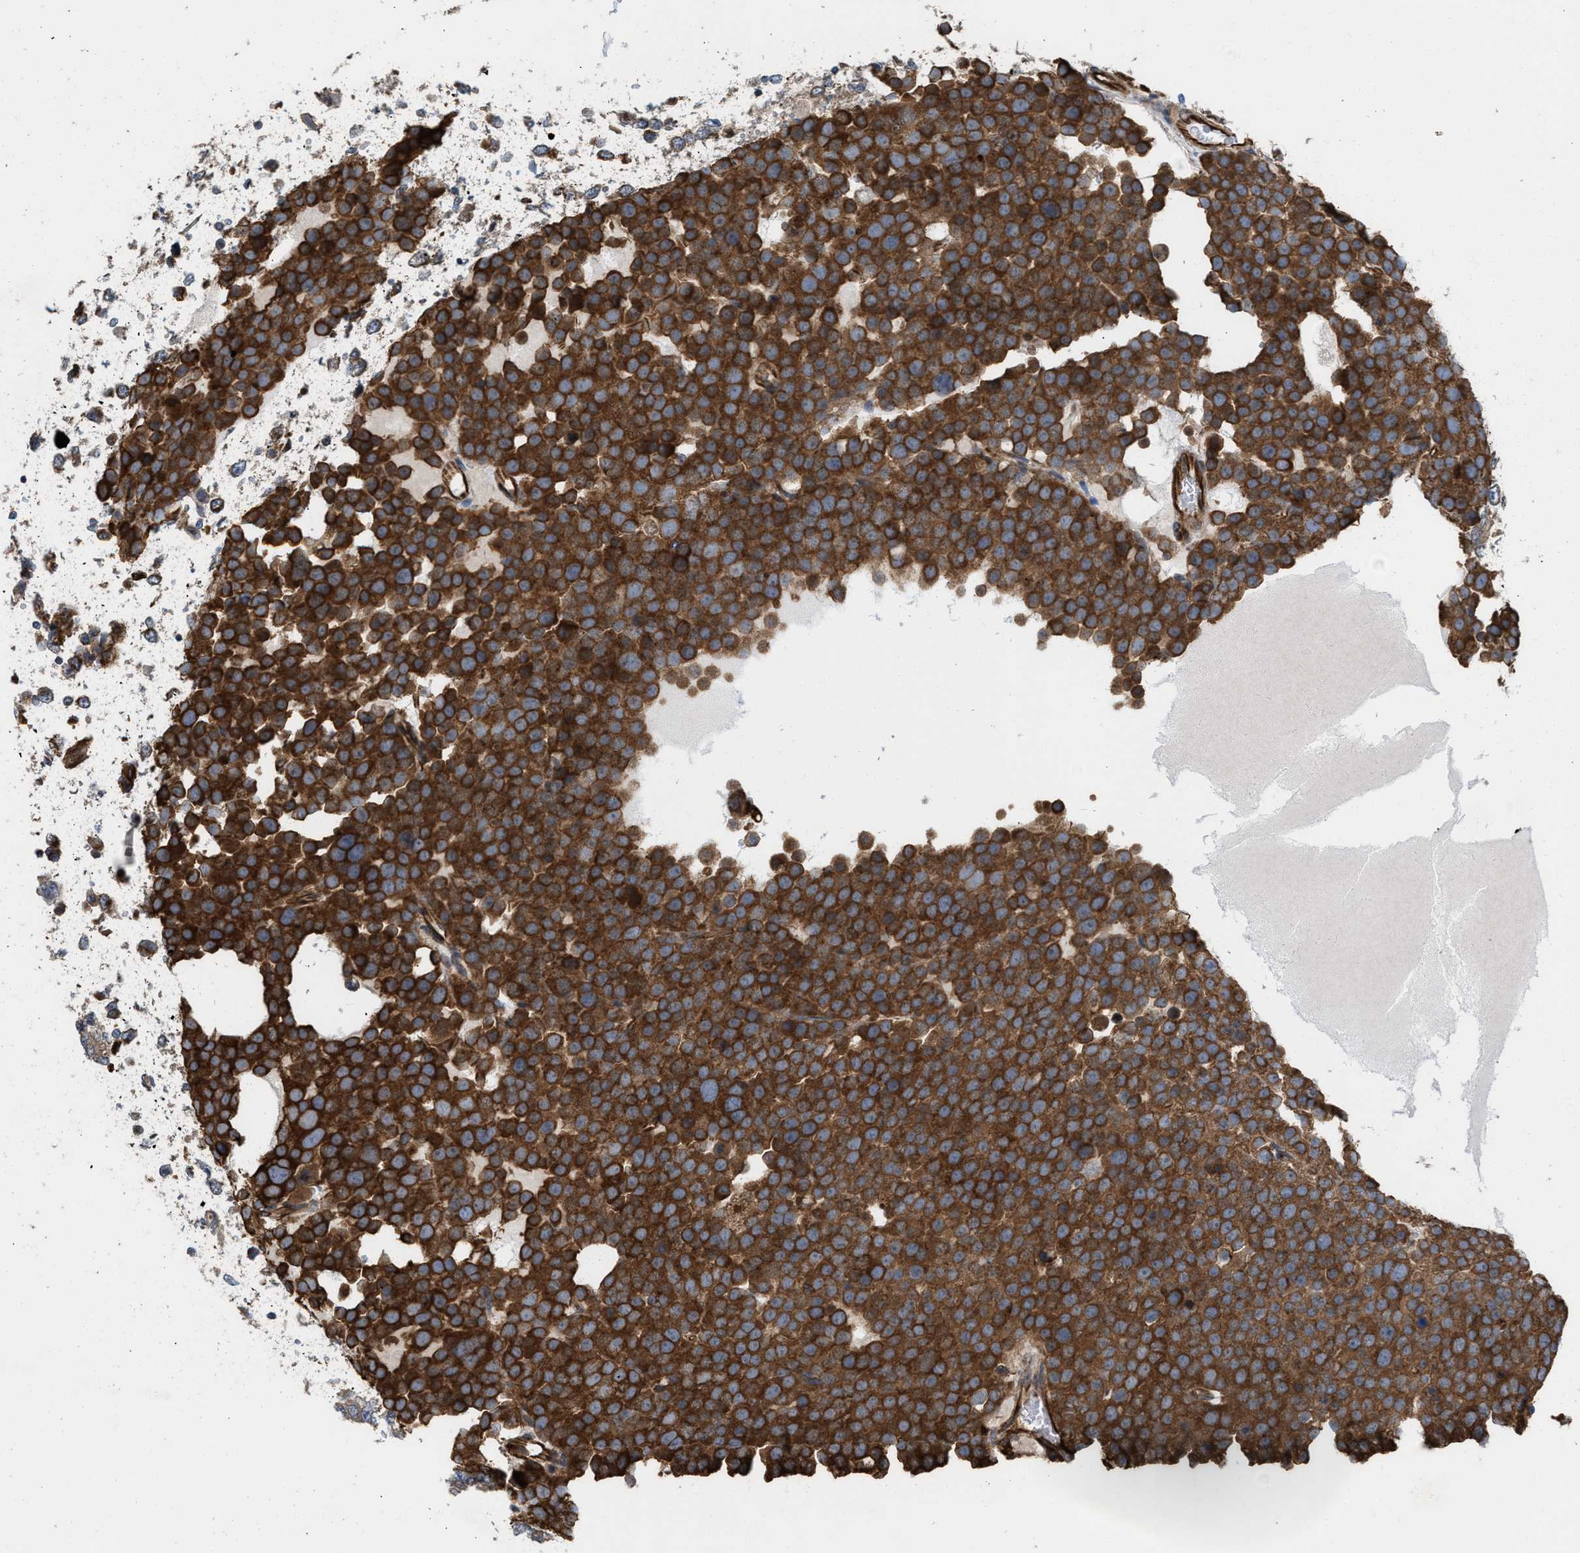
{"staining": {"intensity": "strong", "quantity": ">75%", "location": "cytoplasmic/membranous"}, "tissue": "testis cancer", "cell_type": "Tumor cells", "image_type": "cancer", "snomed": [{"axis": "morphology", "description": "Seminoma, NOS"}, {"axis": "topography", "description": "Testis"}], "caption": "Seminoma (testis) stained with a brown dye demonstrates strong cytoplasmic/membranous positive expression in about >75% of tumor cells.", "gene": "EPS15L1", "patient": {"sex": "male", "age": 71}}